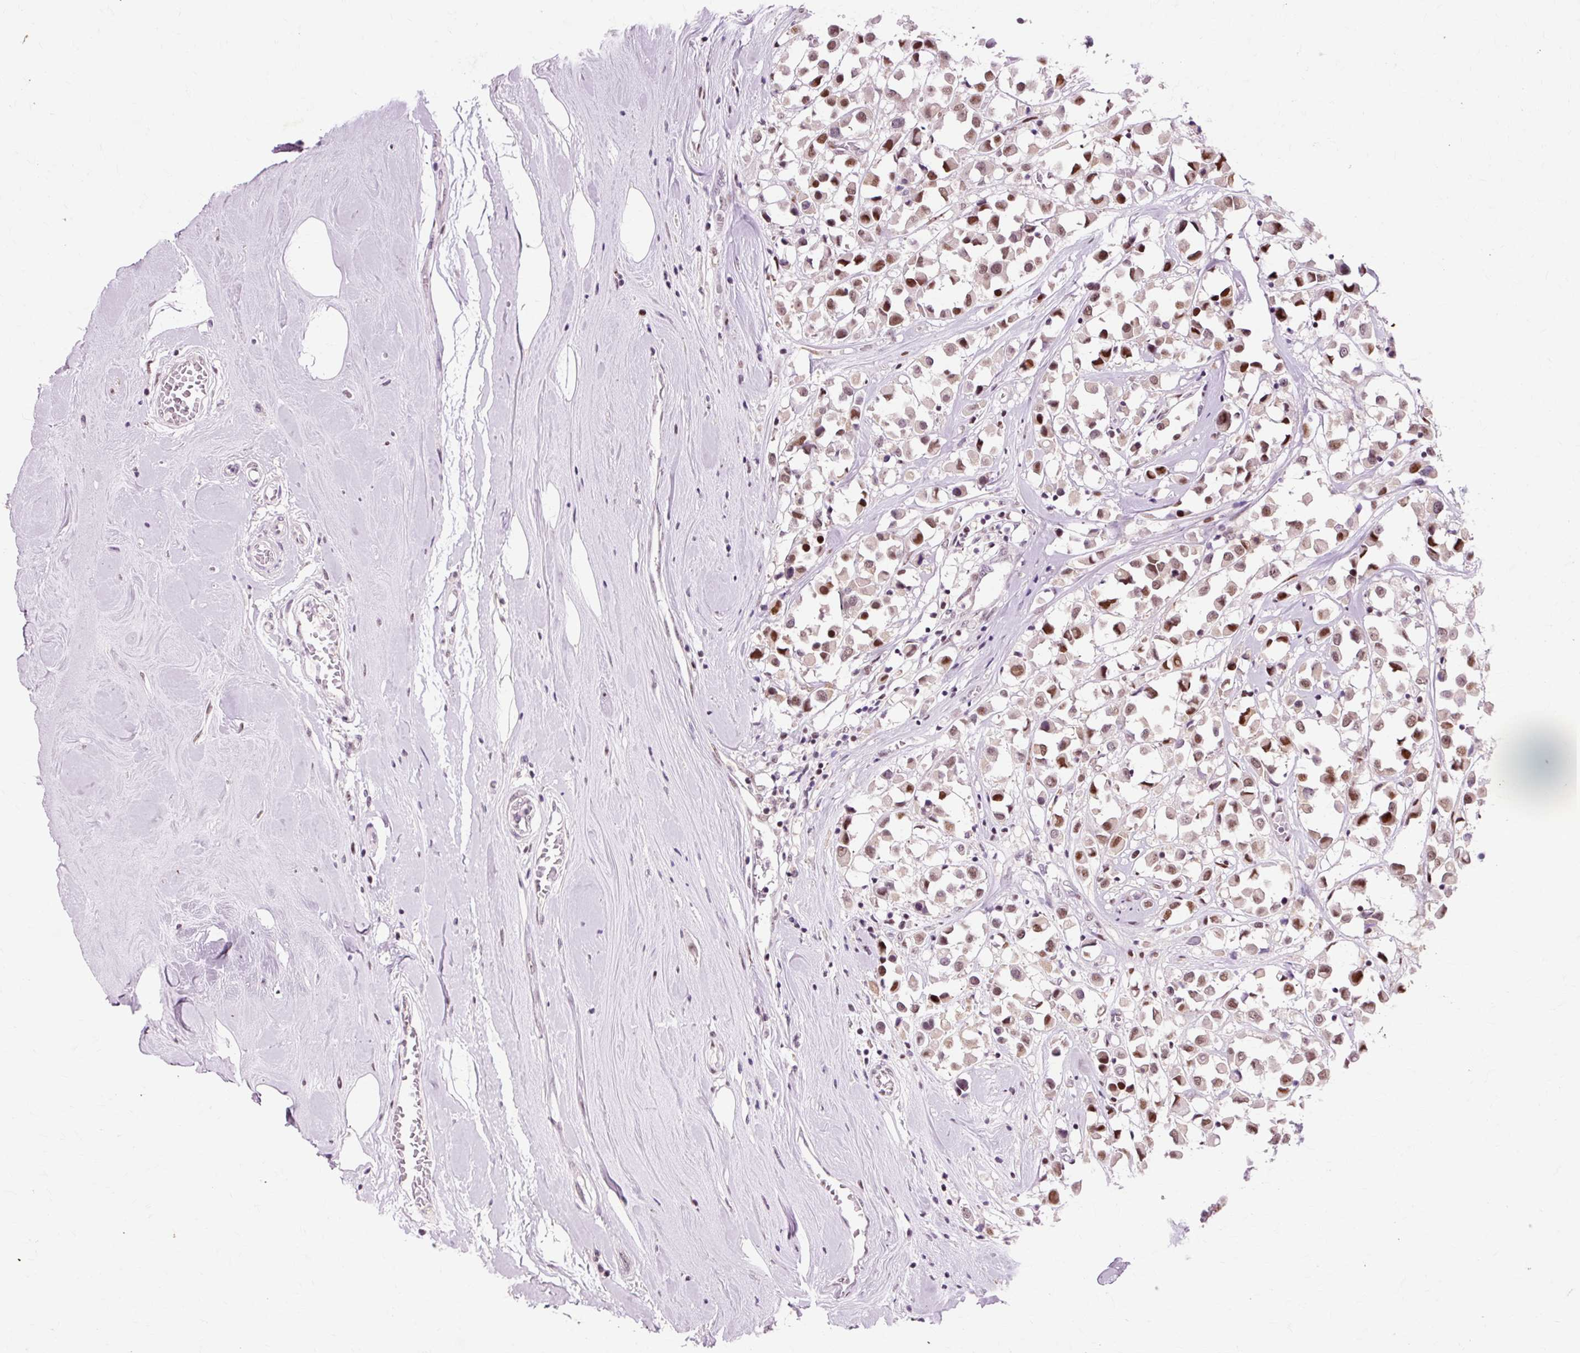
{"staining": {"intensity": "moderate", "quantity": ">75%", "location": "nuclear"}, "tissue": "breast cancer", "cell_type": "Tumor cells", "image_type": "cancer", "snomed": [{"axis": "morphology", "description": "Duct carcinoma"}, {"axis": "topography", "description": "Breast"}], "caption": "Immunohistochemical staining of human breast intraductal carcinoma reveals medium levels of moderate nuclear protein staining in about >75% of tumor cells. (IHC, brightfield microscopy, high magnification).", "gene": "MACROD2", "patient": {"sex": "female", "age": 61}}